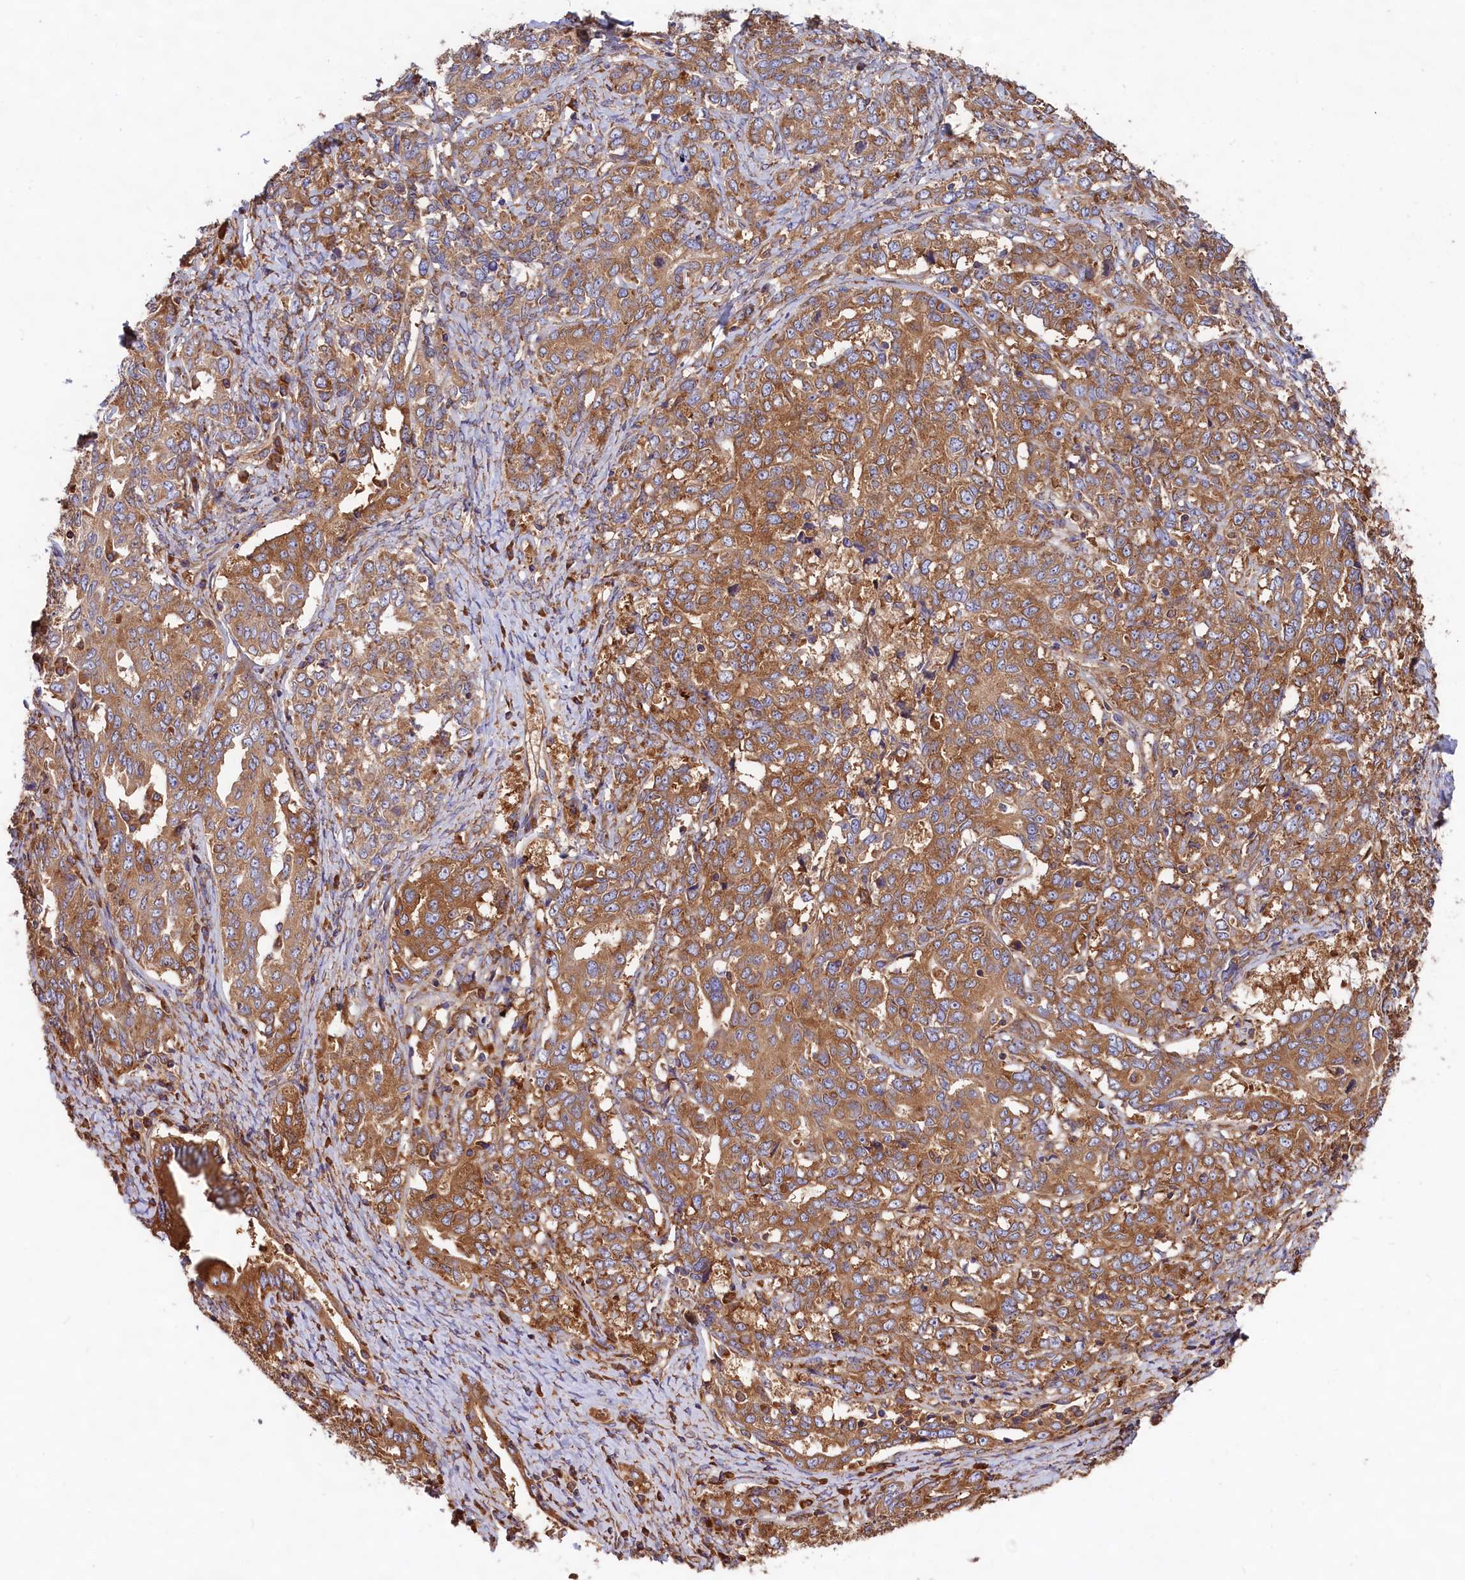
{"staining": {"intensity": "moderate", "quantity": ">75%", "location": "cytoplasmic/membranous"}, "tissue": "ovarian cancer", "cell_type": "Tumor cells", "image_type": "cancer", "snomed": [{"axis": "morphology", "description": "Carcinoma, endometroid"}, {"axis": "topography", "description": "Ovary"}], "caption": "A photomicrograph of ovarian cancer (endometroid carcinoma) stained for a protein exhibits moderate cytoplasmic/membranous brown staining in tumor cells. (DAB (3,3'-diaminobenzidine) IHC with brightfield microscopy, high magnification).", "gene": "GYS1", "patient": {"sex": "female", "age": 62}}